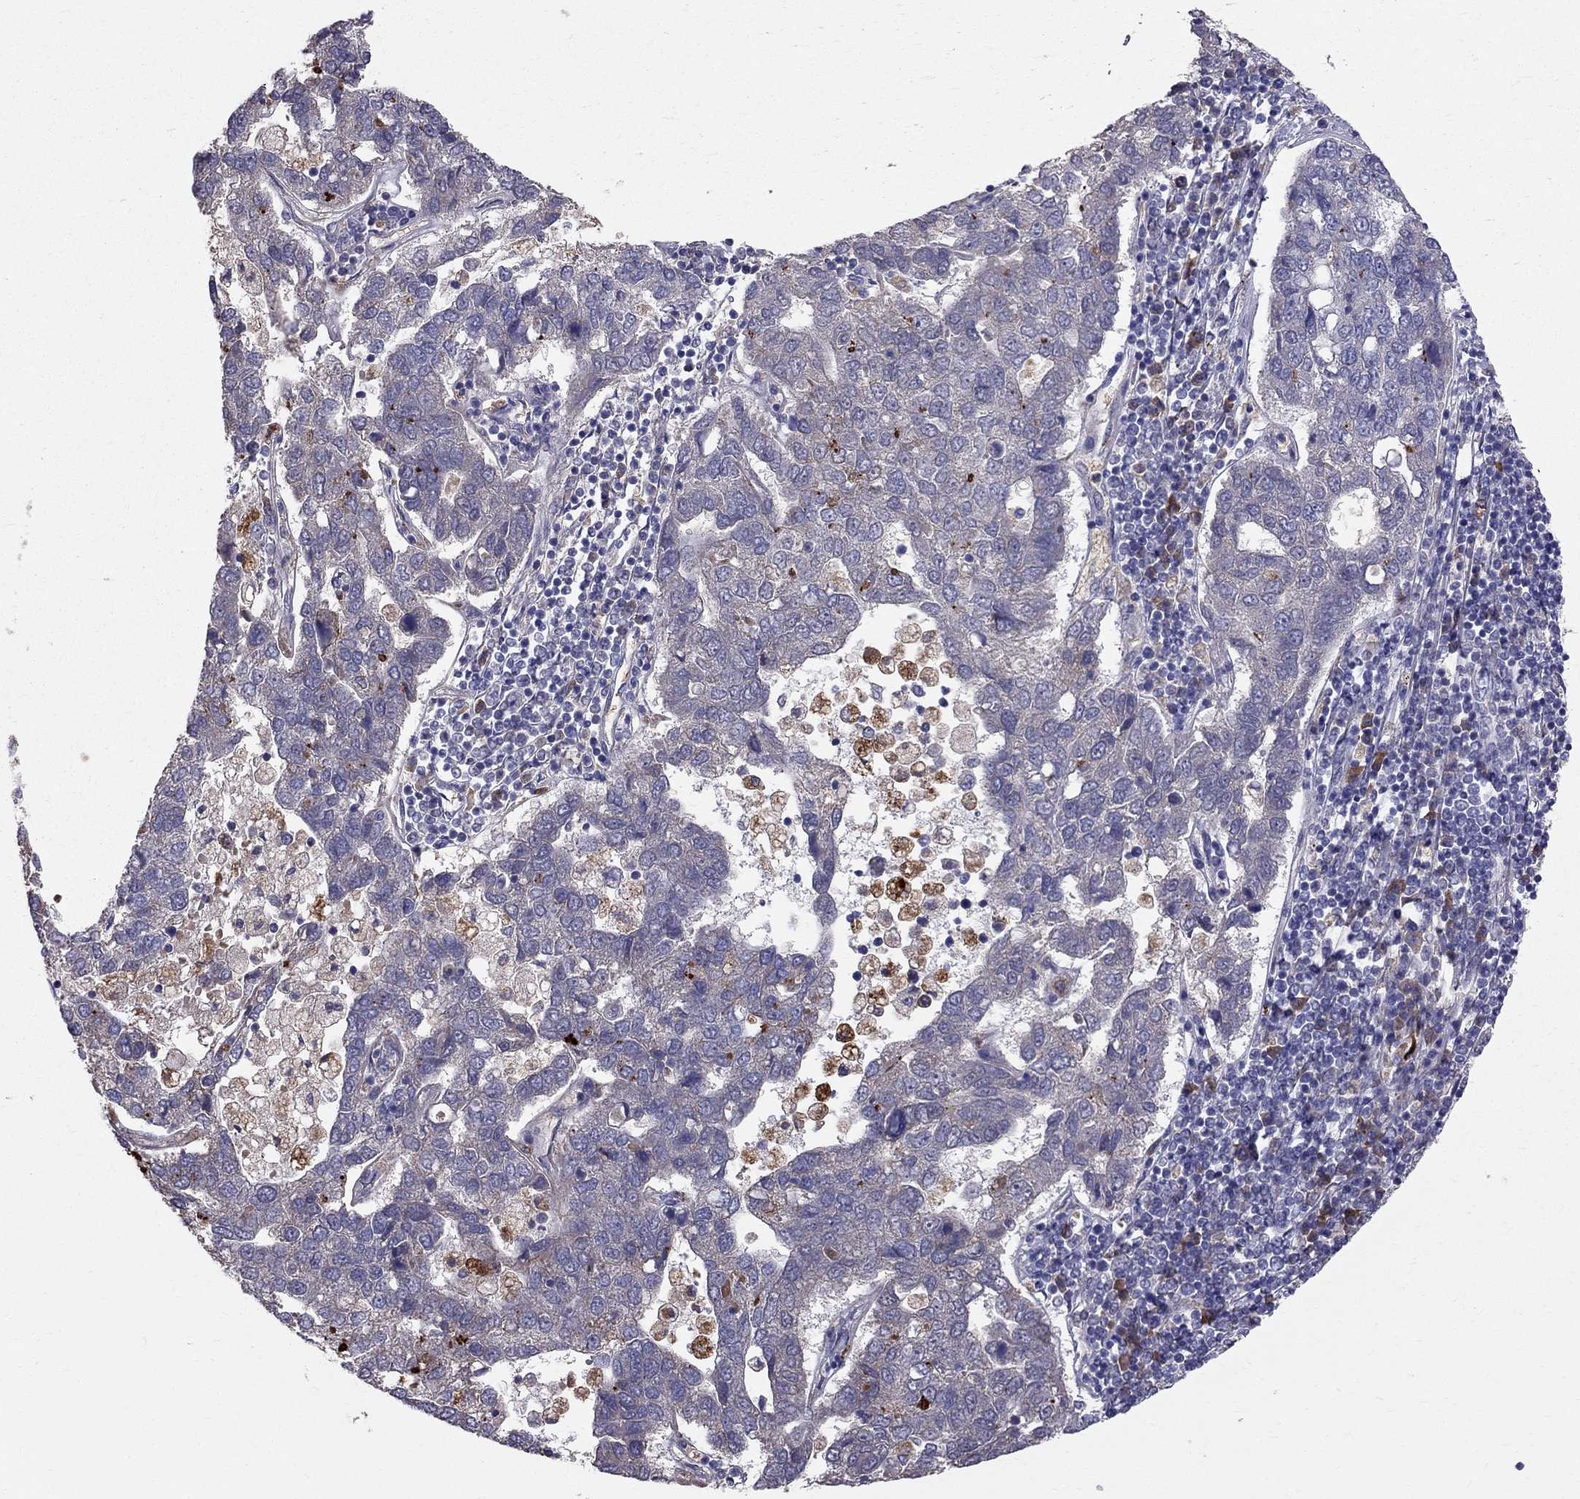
{"staining": {"intensity": "negative", "quantity": "none", "location": "none"}, "tissue": "pancreatic cancer", "cell_type": "Tumor cells", "image_type": "cancer", "snomed": [{"axis": "morphology", "description": "Adenocarcinoma, NOS"}, {"axis": "topography", "description": "Pancreas"}], "caption": "A high-resolution histopathology image shows immunohistochemistry (IHC) staining of pancreatic adenocarcinoma, which reveals no significant staining in tumor cells.", "gene": "PIK3CG", "patient": {"sex": "female", "age": 61}}